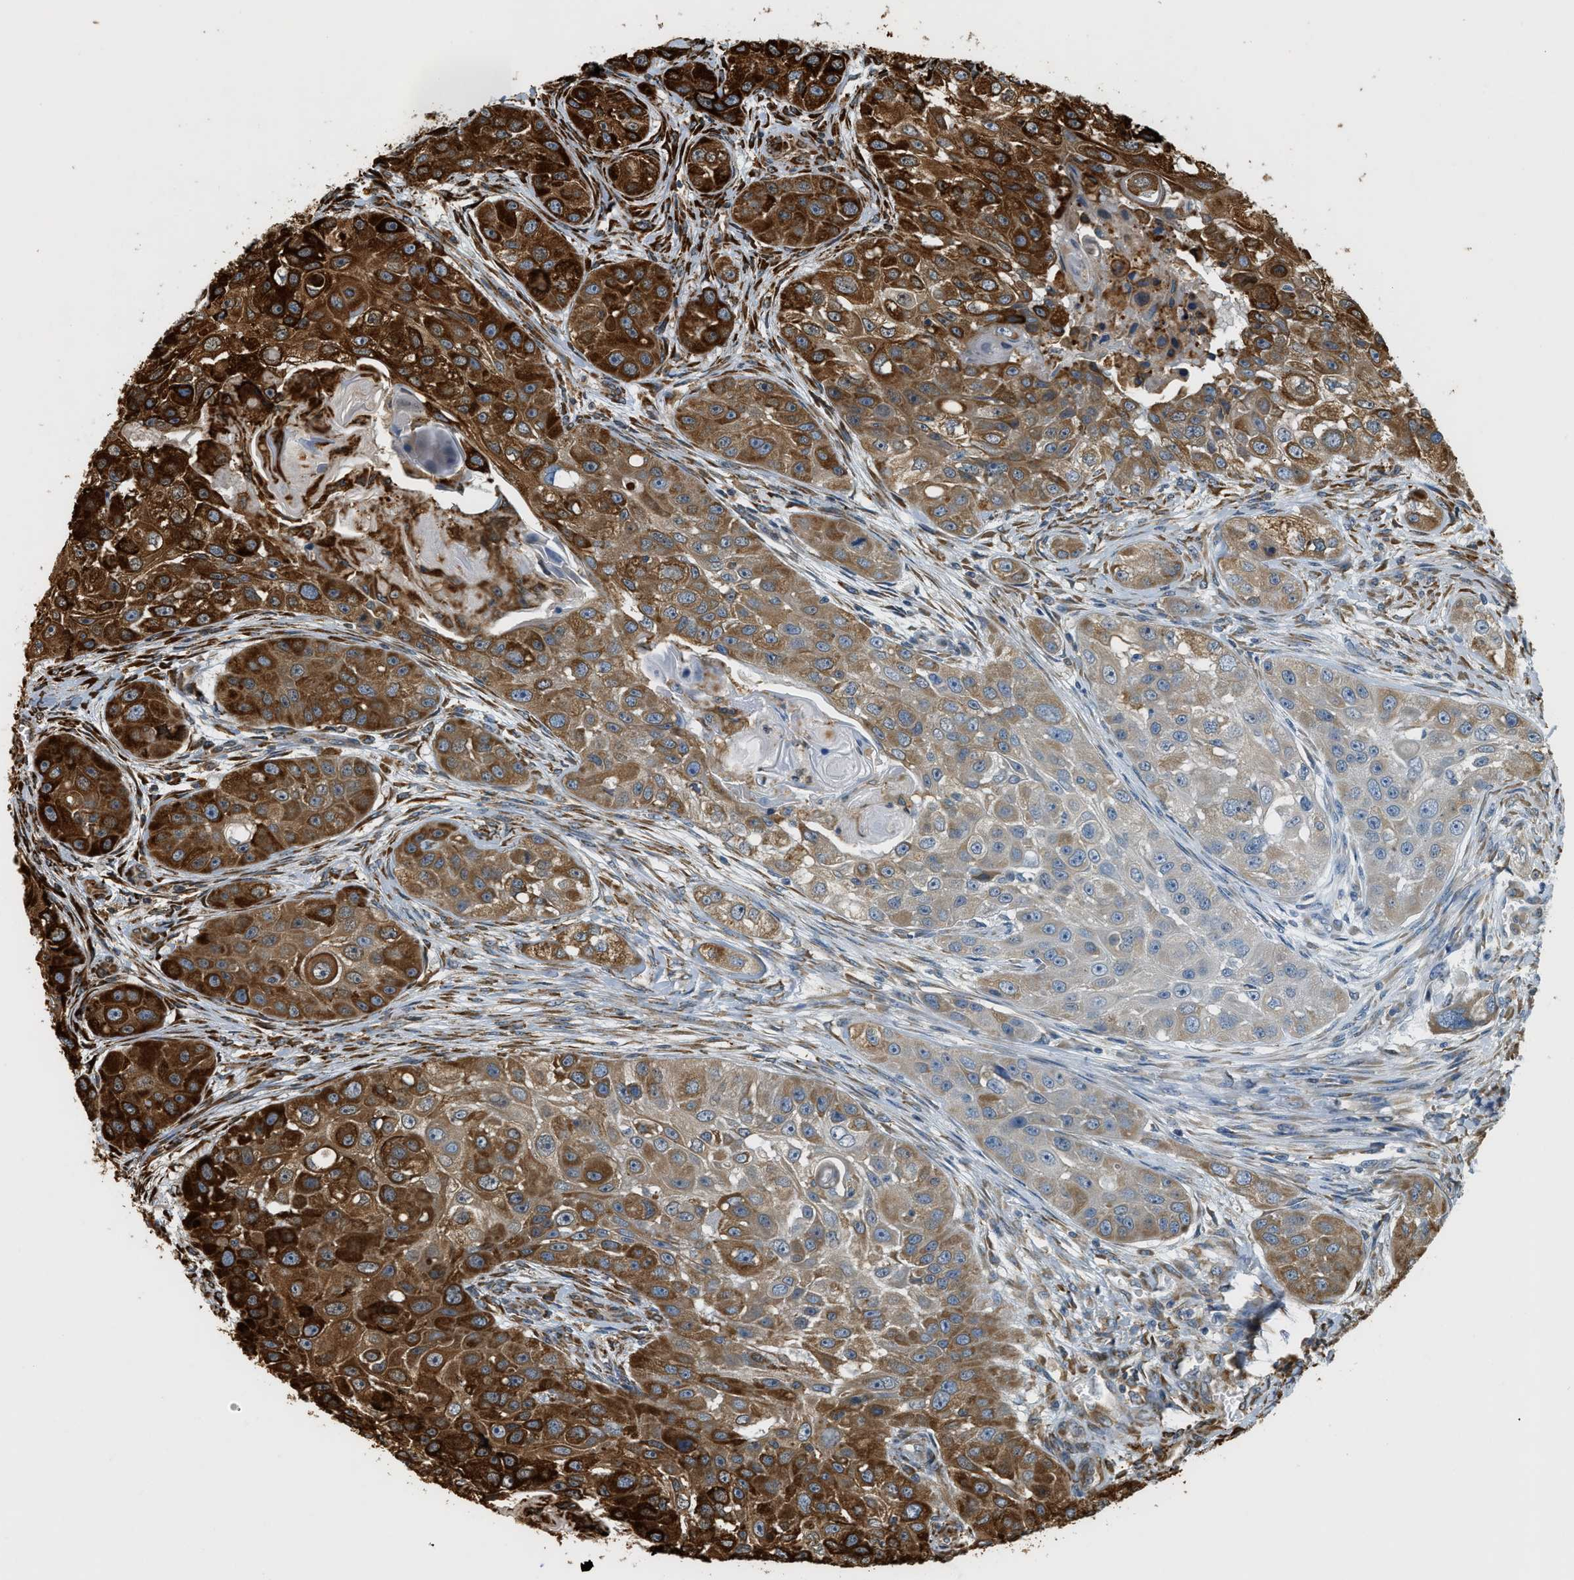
{"staining": {"intensity": "strong", "quantity": ">75%", "location": "cytoplasmic/membranous"}, "tissue": "head and neck cancer", "cell_type": "Tumor cells", "image_type": "cancer", "snomed": [{"axis": "morphology", "description": "Normal tissue, NOS"}, {"axis": "morphology", "description": "Squamous cell carcinoma, NOS"}, {"axis": "topography", "description": "Skeletal muscle"}, {"axis": "topography", "description": "Head-Neck"}], "caption": "Protein staining of squamous cell carcinoma (head and neck) tissue shows strong cytoplasmic/membranous positivity in approximately >75% of tumor cells. The protein of interest is stained brown, and the nuclei are stained in blue (DAB IHC with brightfield microscopy, high magnification).", "gene": "SEMA4D", "patient": {"sex": "male", "age": 51}}